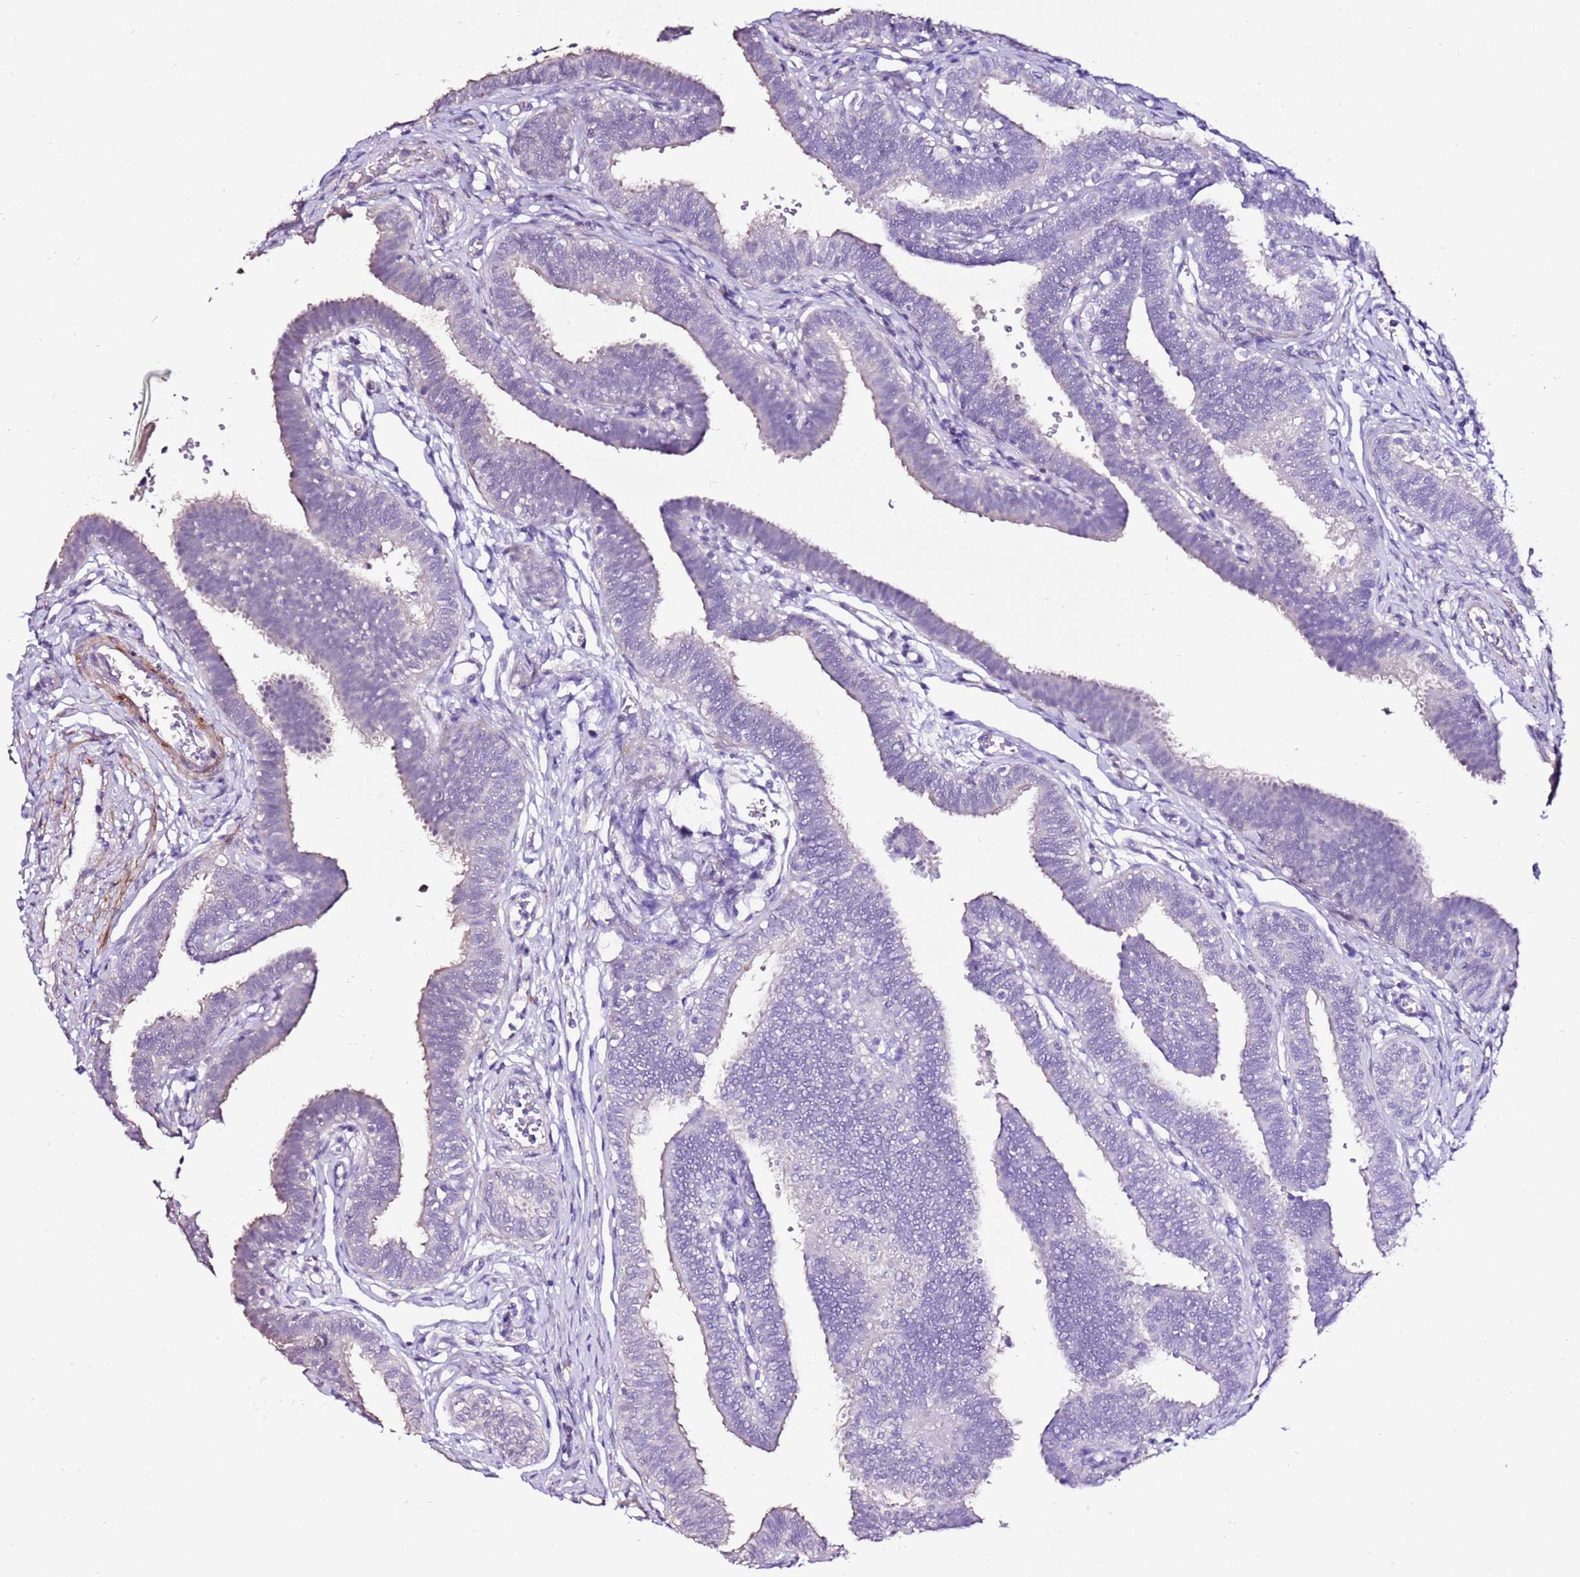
{"staining": {"intensity": "negative", "quantity": "none", "location": "none"}, "tissue": "fallopian tube", "cell_type": "Glandular cells", "image_type": "normal", "snomed": [{"axis": "morphology", "description": "Normal tissue, NOS"}, {"axis": "topography", "description": "Fallopian tube"}, {"axis": "topography", "description": "Ovary"}], "caption": "Glandular cells show no significant protein positivity in normal fallopian tube. (IHC, brightfield microscopy, high magnification).", "gene": "ART5", "patient": {"sex": "female", "age": 23}}